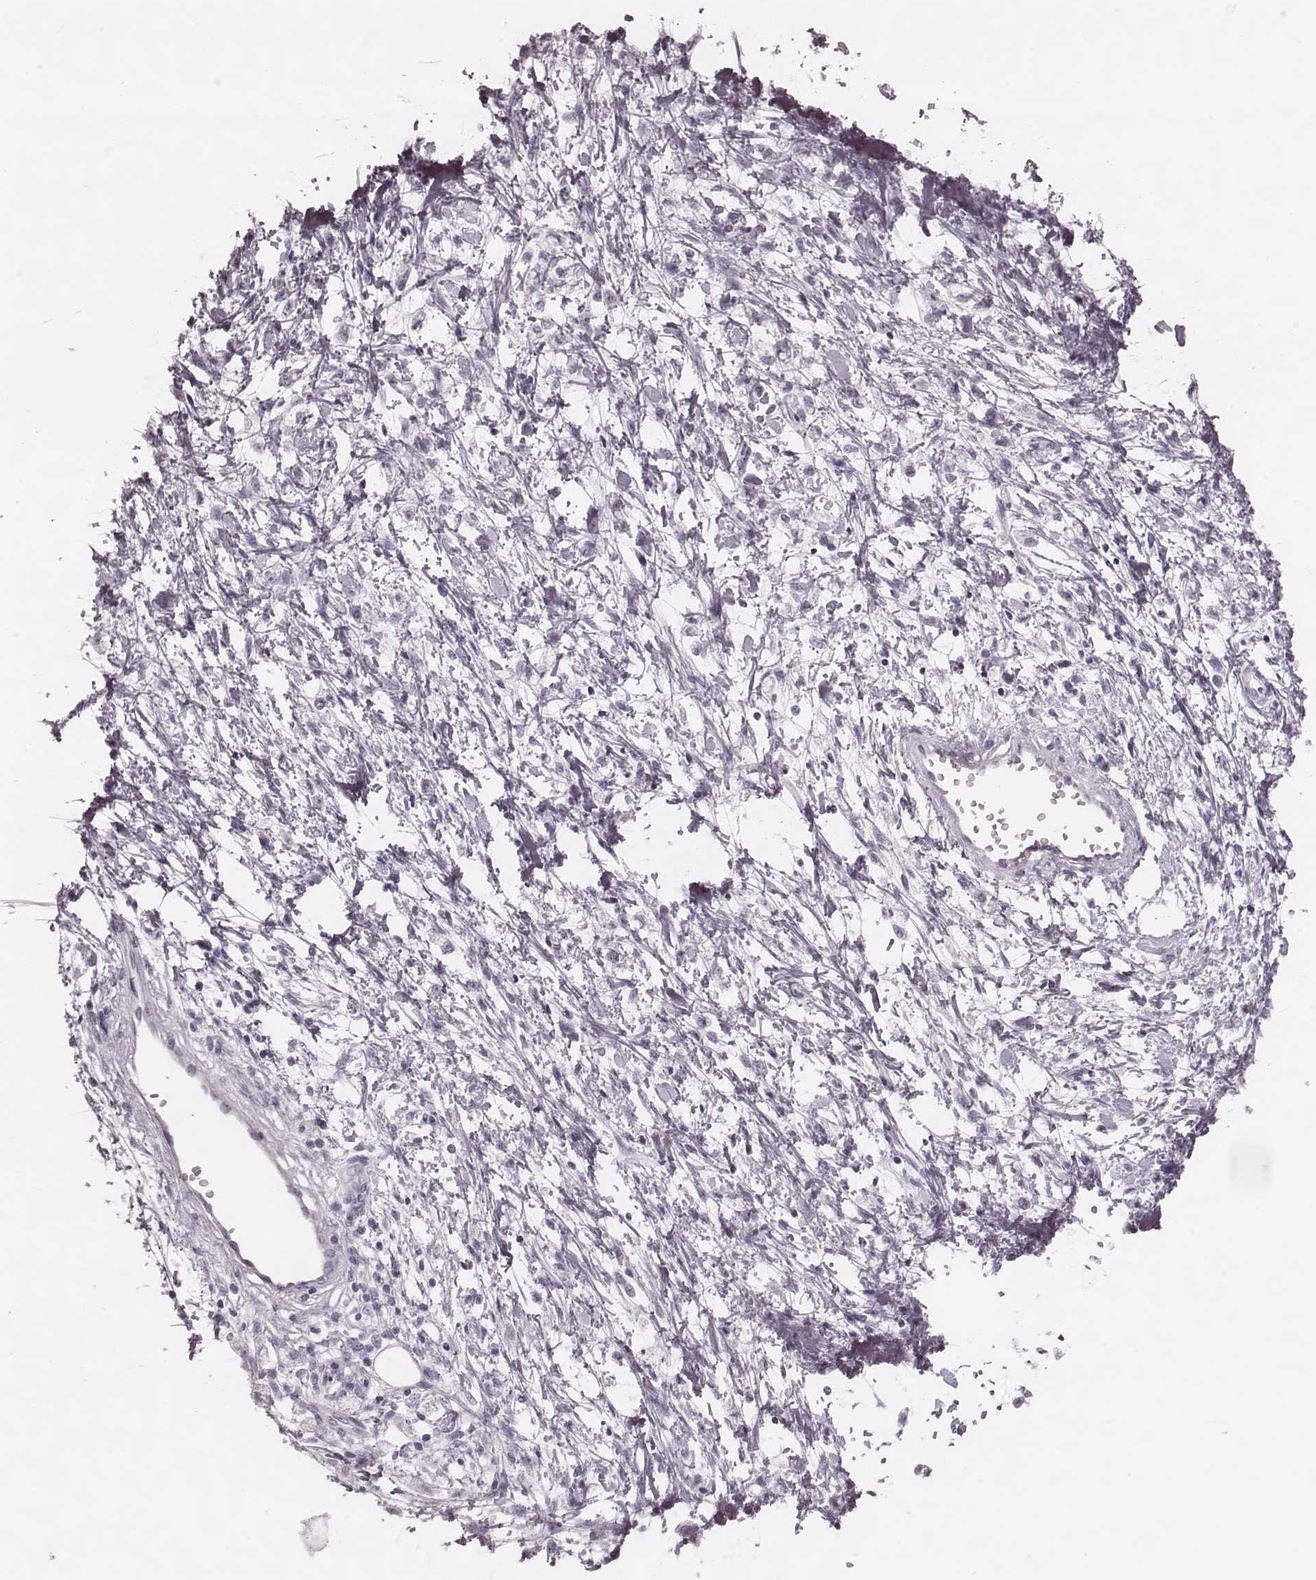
{"staining": {"intensity": "negative", "quantity": "none", "location": "none"}, "tissue": "stomach cancer", "cell_type": "Tumor cells", "image_type": "cancer", "snomed": [{"axis": "morphology", "description": "Adenocarcinoma, NOS"}, {"axis": "topography", "description": "Stomach"}], "caption": "High magnification brightfield microscopy of stomach cancer (adenocarcinoma) stained with DAB (3,3'-diaminobenzidine) (brown) and counterstained with hematoxylin (blue): tumor cells show no significant positivity.", "gene": "KRT74", "patient": {"sex": "female", "age": 60}}